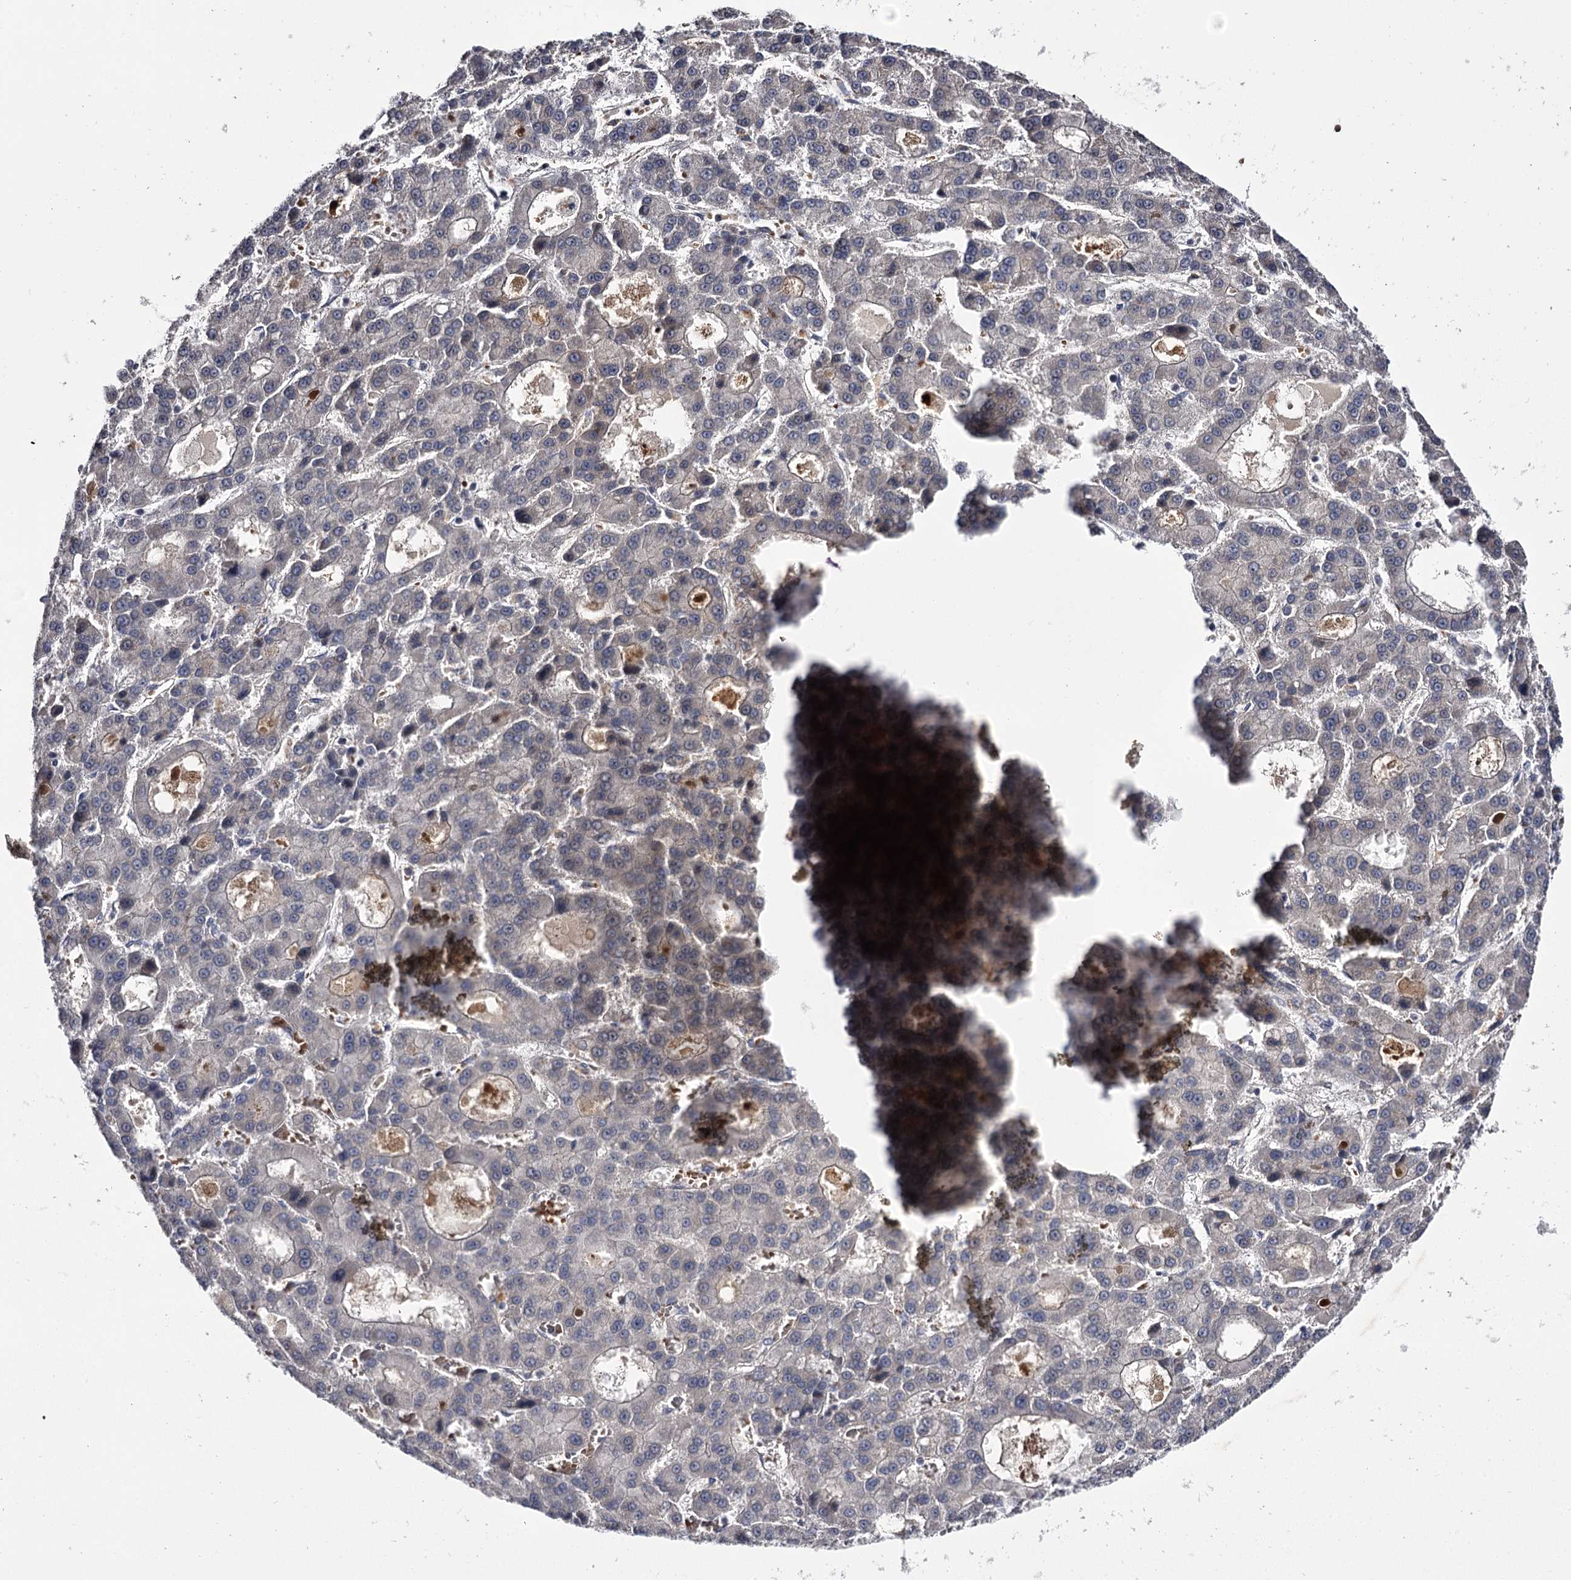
{"staining": {"intensity": "negative", "quantity": "none", "location": "none"}, "tissue": "liver cancer", "cell_type": "Tumor cells", "image_type": "cancer", "snomed": [{"axis": "morphology", "description": "Carcinoma, Hepatocellular, NOS"}, {"axis": "topography", "description": "Liver"}], "caption": "Immunohistochemical staining of human liver hepatocellular carcinoma displays no significant positivity in tumor cells. (Immunohistochemistry (ihc), brightfield microscopy, high magnification).", "gene": "RASSF6", "patient": {"sex": "male", "age": 70}}